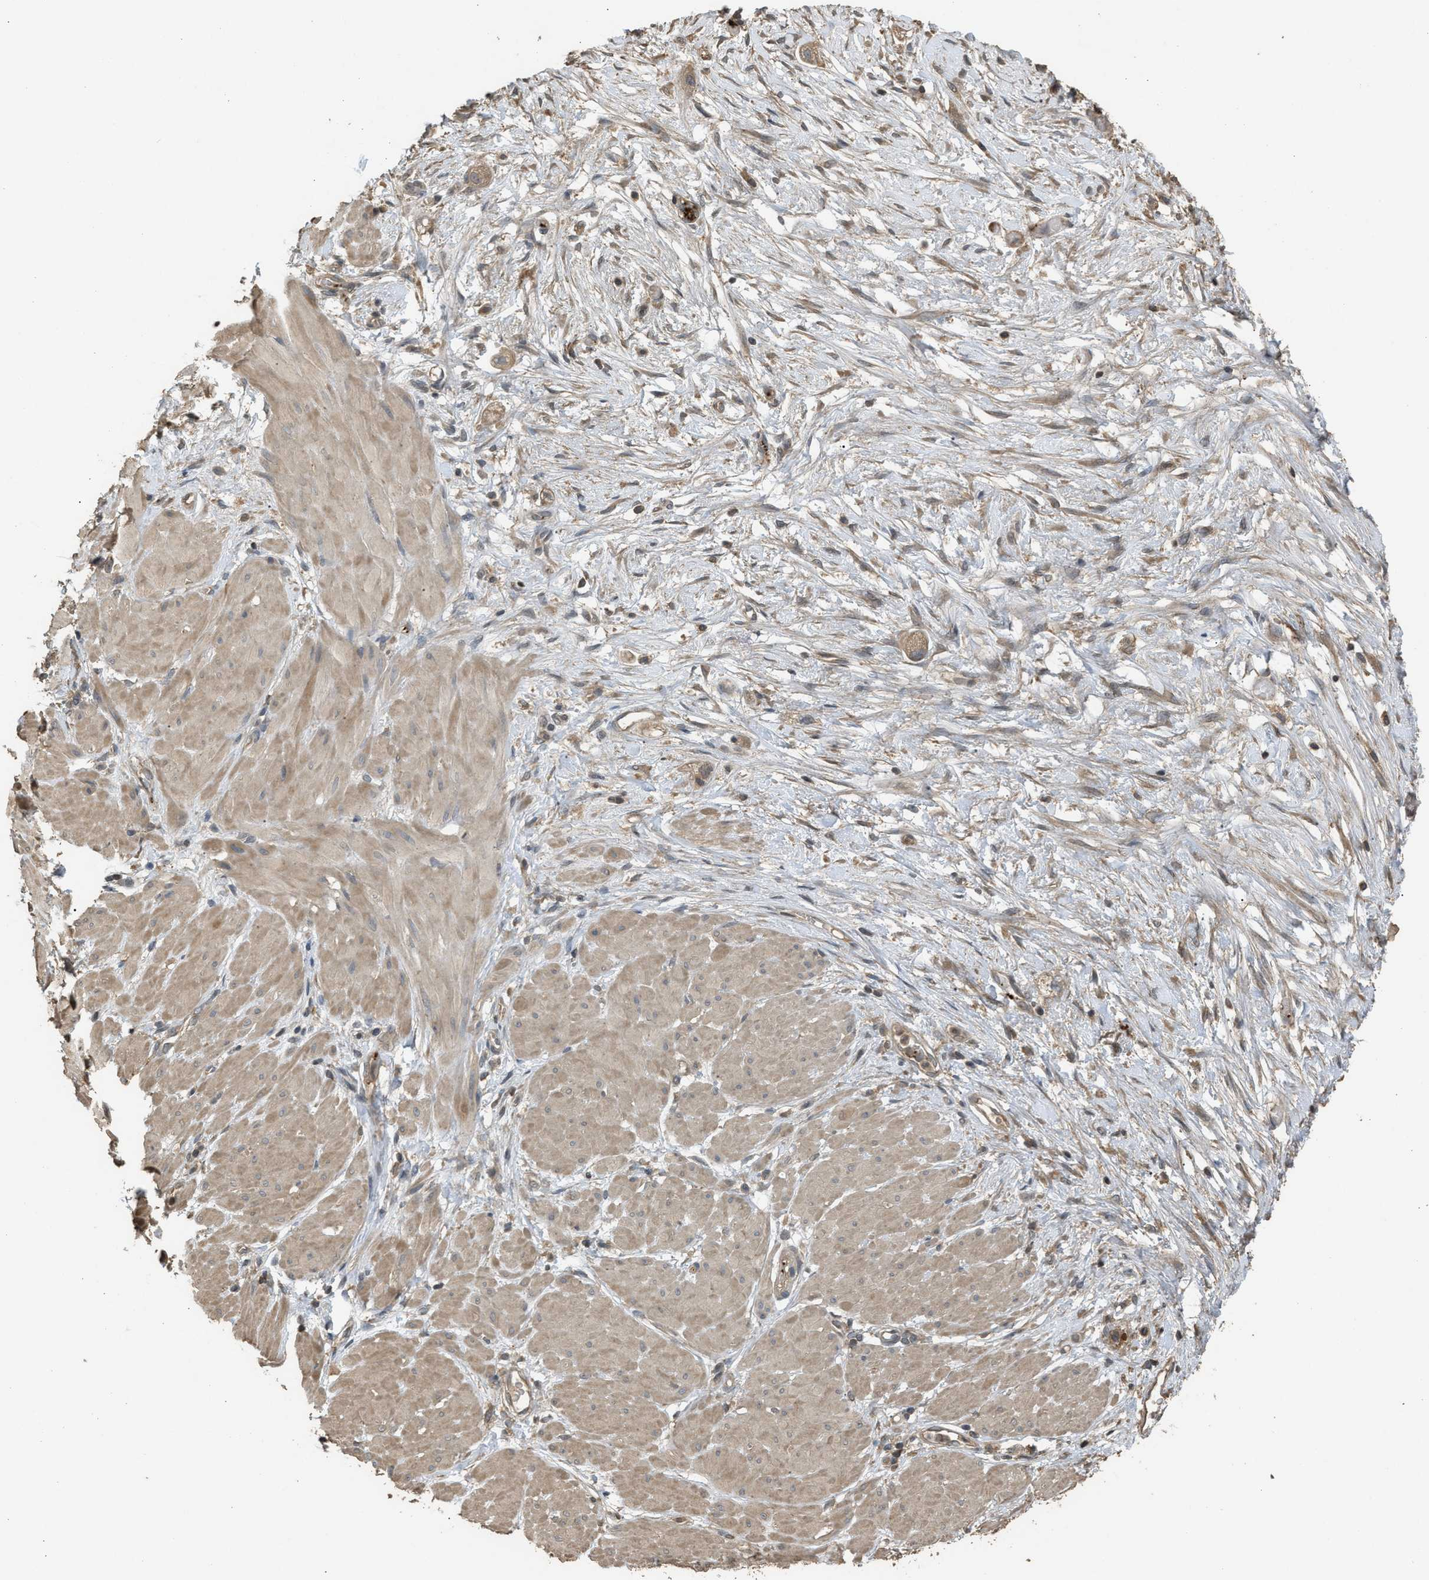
{"staining": {"intensity": "weak", "quantity": ">75%", "location": "cytoplasmic/membranous"}, "tissue": "stomach cancer", "cell_type": "Tumor cells", "image_type": "cancer", "snomed": [{"axis": "morphology", "description": "Adenocarcinoma, NOS"}, {"axis": "topography", "description": "Stomach"}, {"axis": "topography", "description": "Stomach, lower"}], "caption": "A high-resolution photomicrograph shows immunohistochemistry (IHC) staining of stomach cancer (adenocarcinoma), which exhibits weak cytoplasmic/membranous staining in approximately >75% of tumor cells.", "gene": "ARHGDIA", "patient": {"sex": "female", "age": 48}}